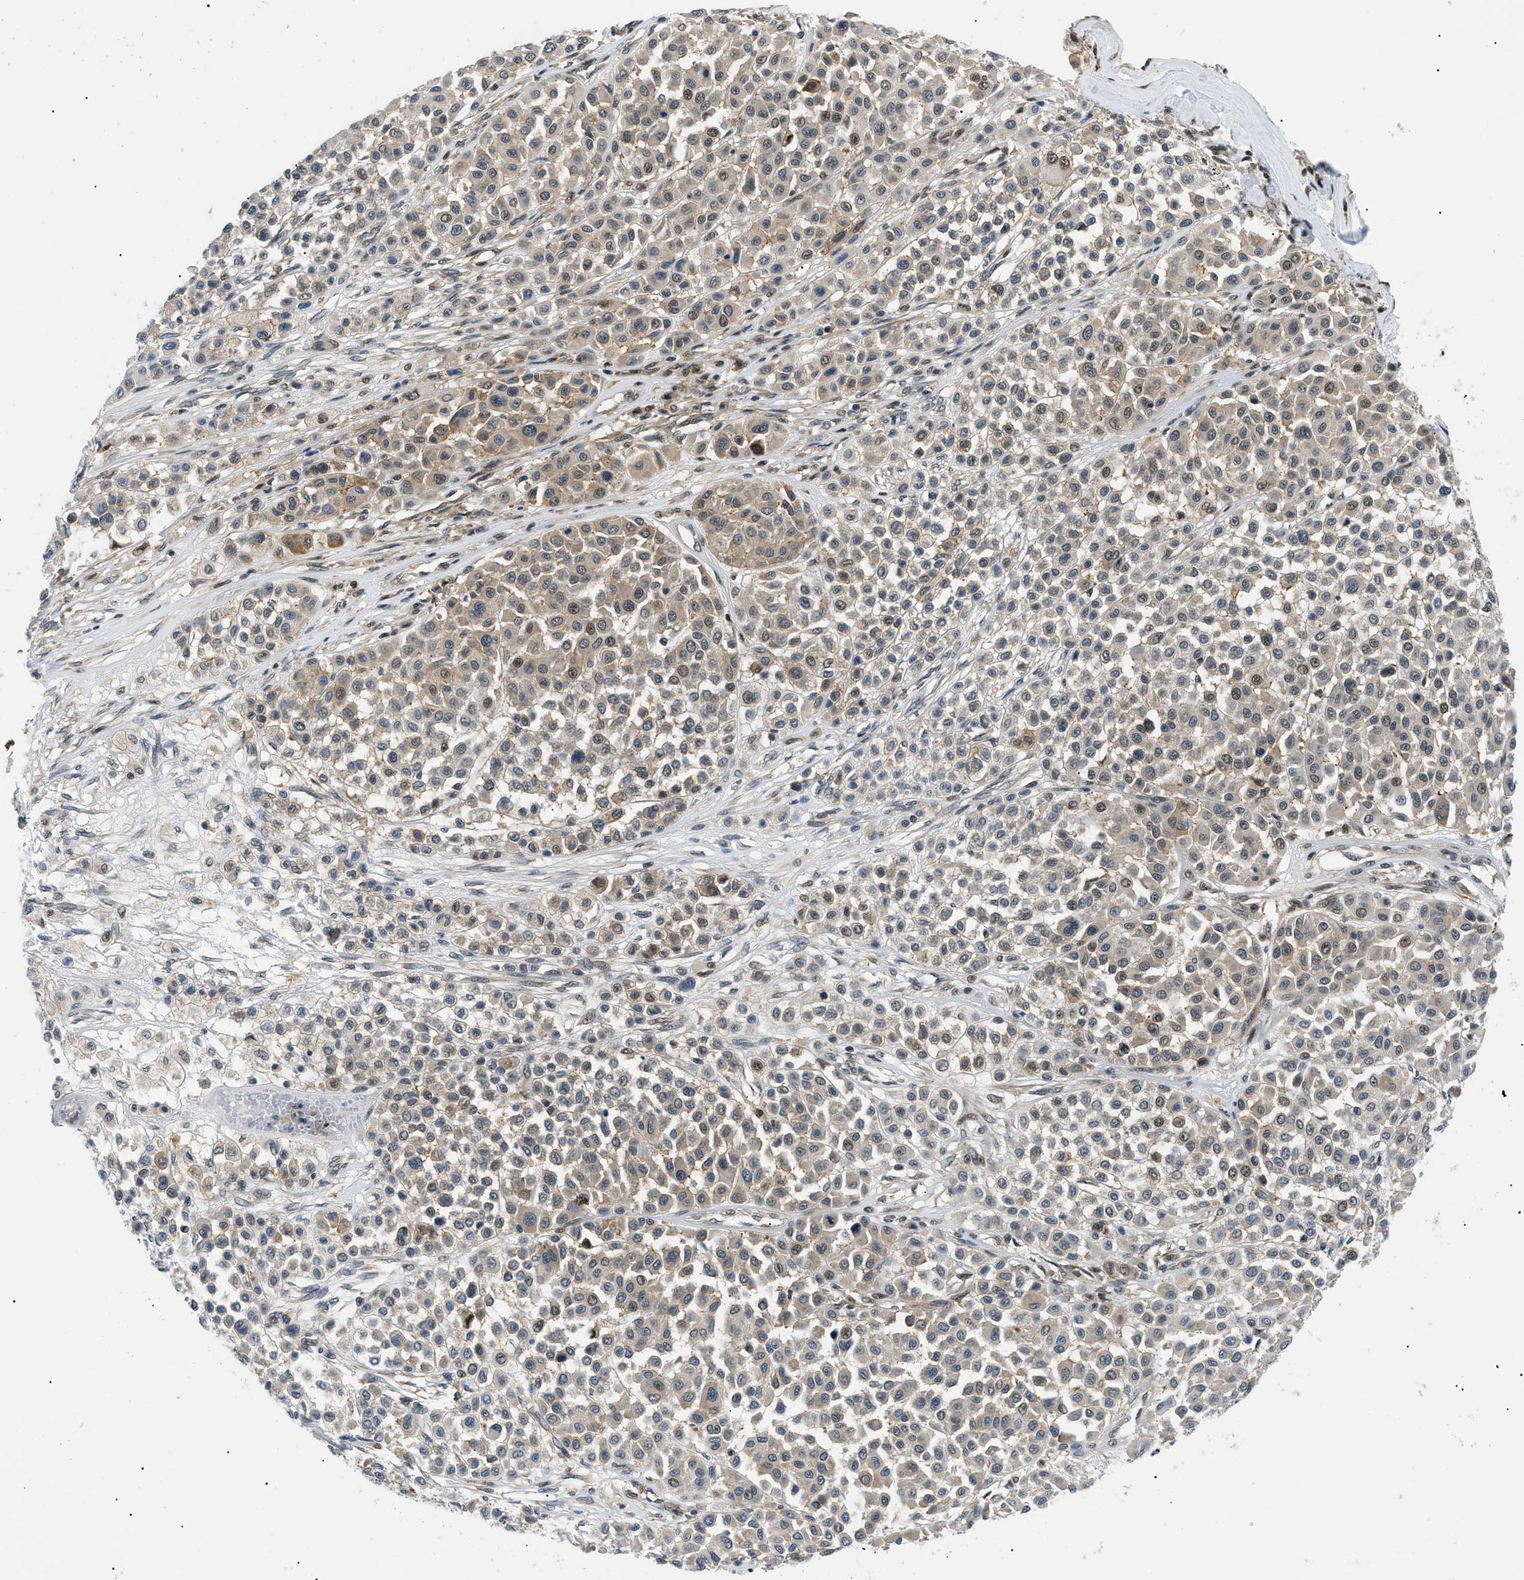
{"staining": {"intensity": "moderate", "quantity": ">75%", "location": "cytoplasmic/membranous,nuclear"}, "tissue": "melanoma", "cell_type": "Tumor cells", "image_type": "cancer", "snomed": [{"axis": "morphology", "description": "Malignant melanoma, Metastatic site"}, {"axis": "topography", "description": "Soft tissue"}], "caption": "Protein analysis of melanoma tissue exhibits moderate cytoplasmic/membranous and nuclear positivity in approximately >75% of tumor cells. The staining is performed using DAB brown chromogen to label protein expression. The nuclei are counter-stained blue using hematoxylin.", "gene": "RBM15", "patient": {"sex": "male", "age": 41}}